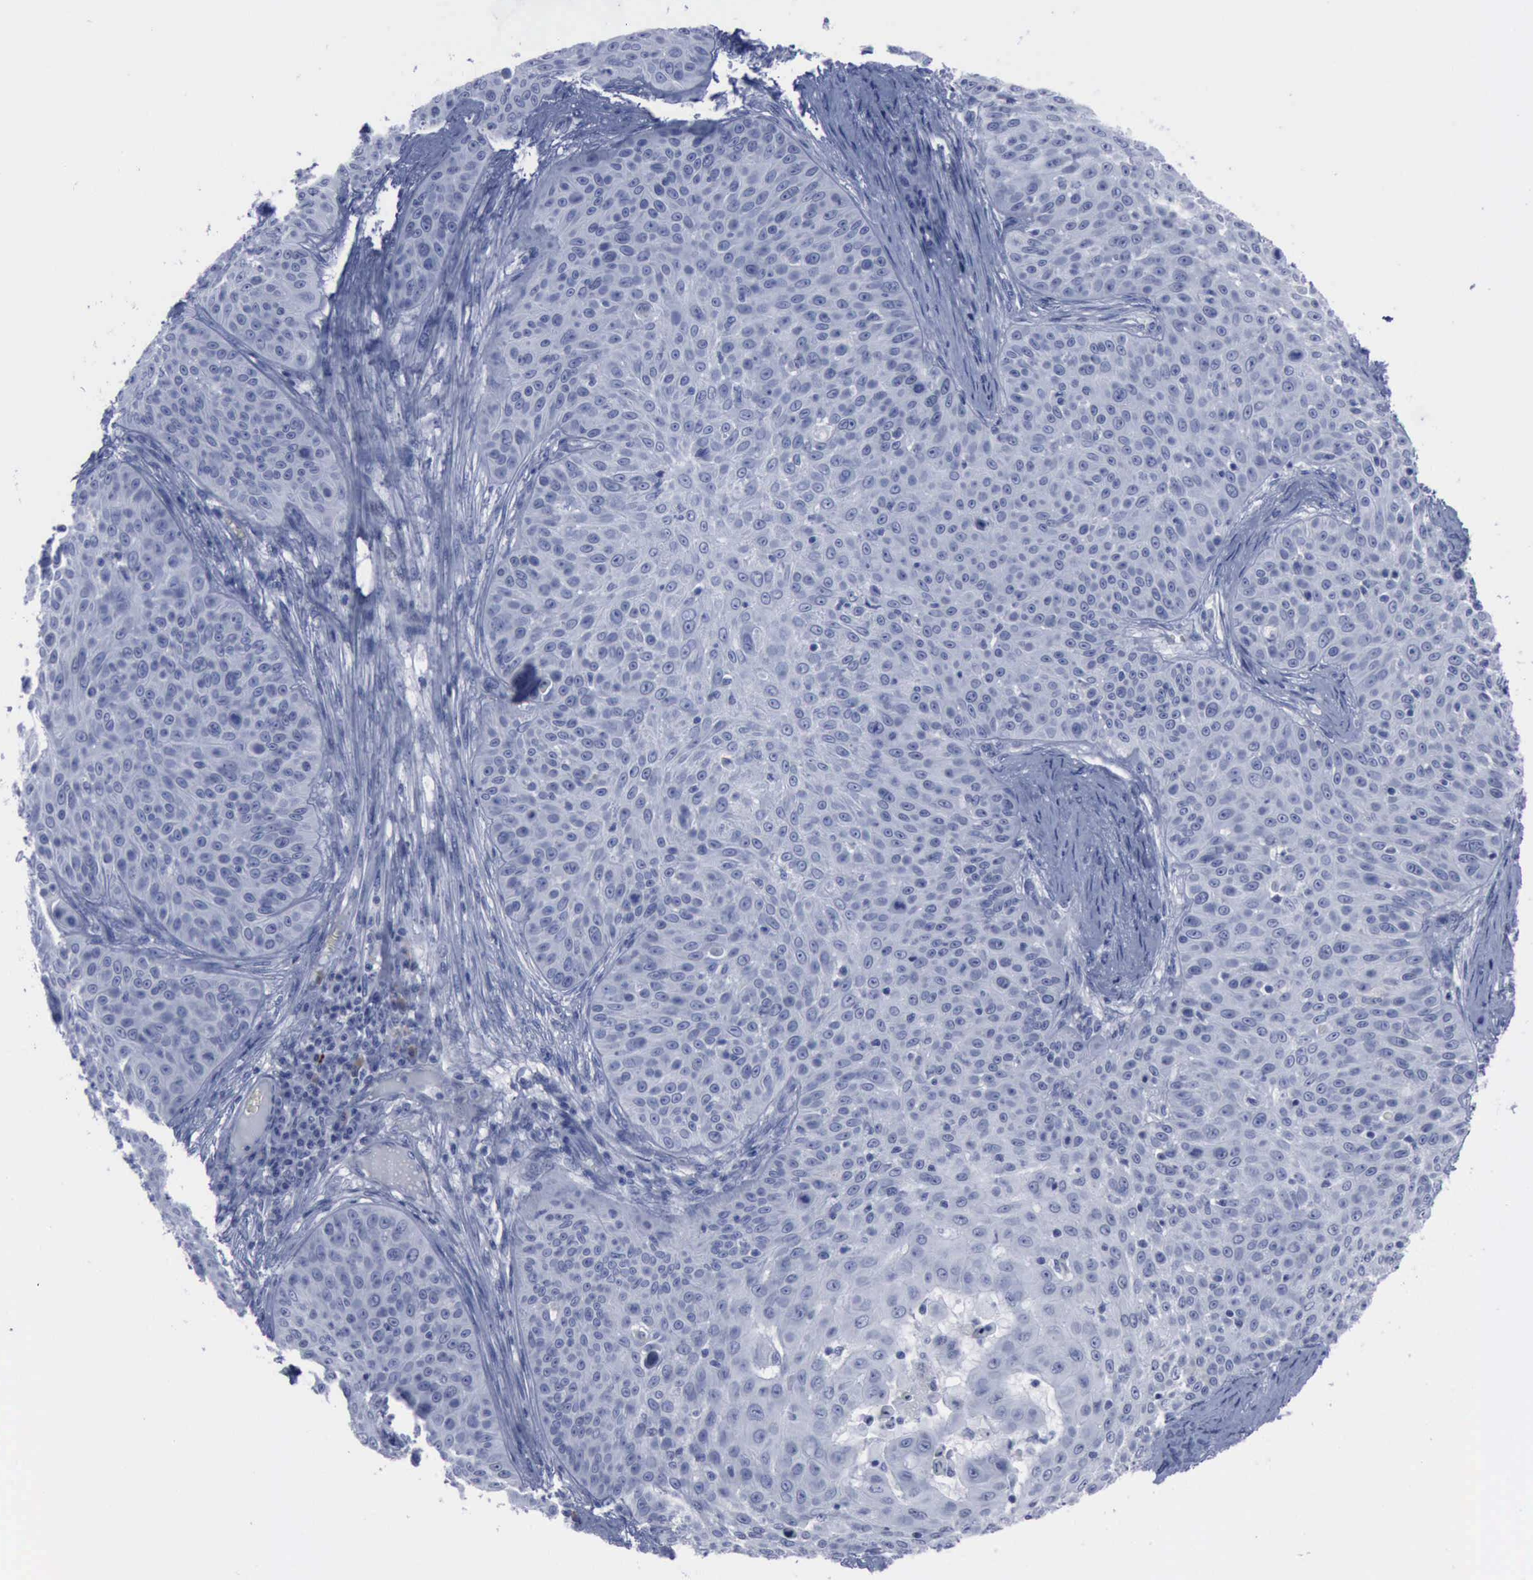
{"staining": {"intensity": "negative", "quantity": "none", "location": "none"}, "tissue": "skin cancer", "cell_type": "Tumor cells", "image_type": "cancer", "snomed": [{"axis": "morphology", "description": "Squamous cell carcinoma, NOS"}, {"axis": "topography", "description": "Skin"}], "caption": "A histopathology image of human skin cancer (squamous cell carcinoma) is negative for staining in tumor cells.", "gene": "NGFR", "patient": {"sex": "male", "age": 82}}